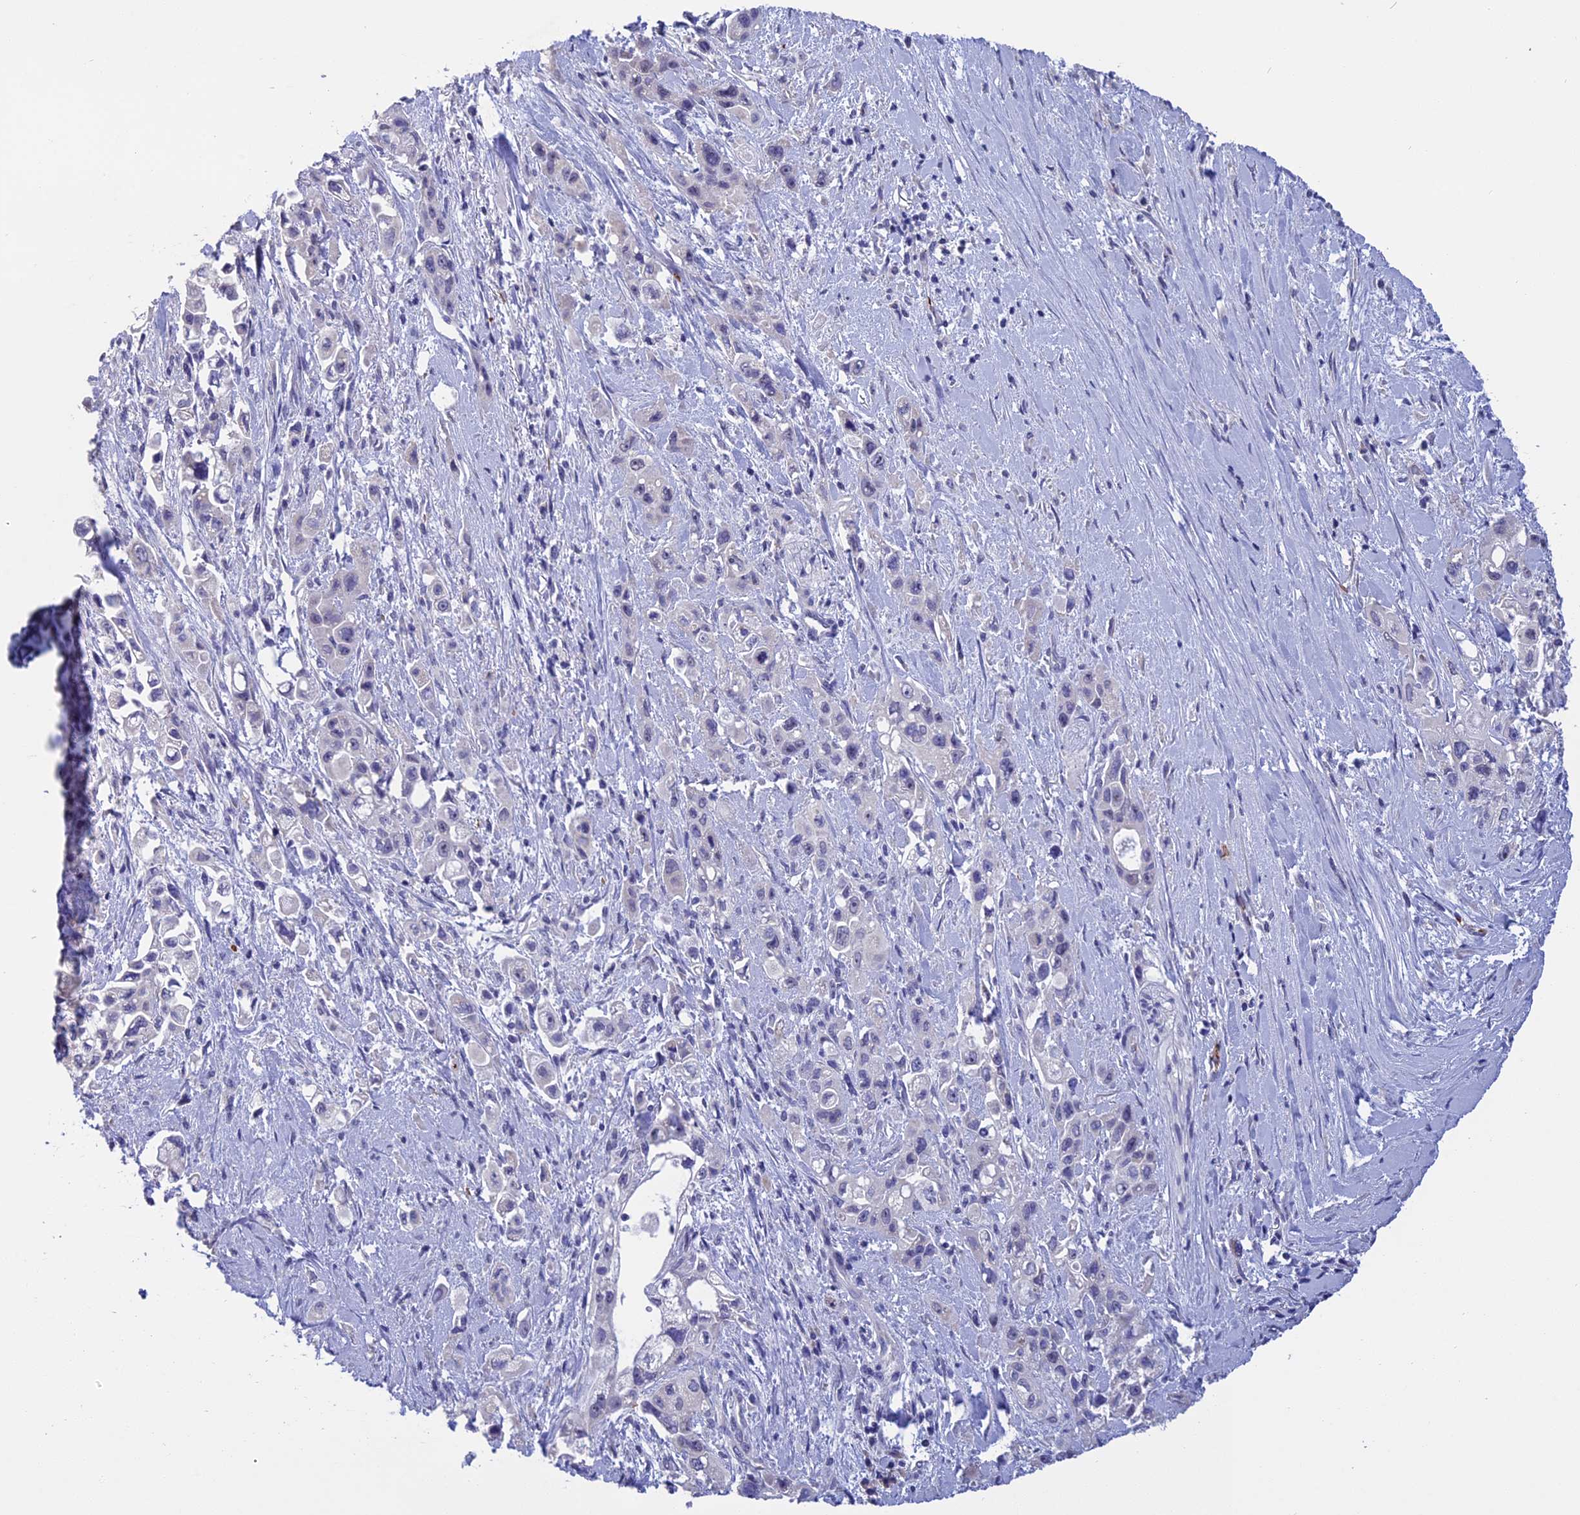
{"staining": {"intensity": "negative", "quantity": "none", "location": "none"}, "tissue": "pancreatic cancer", "cell_type": "Tumor cells", "image_type": "cancer", "snomed": [{"axis": "morphology", "description": "Adenocarcinoma, NOS"}, {"axis": "topography", "description": "Pancreas"}], "caption": "An IHC micrograph of pancreatic adenocarcinoma is shown. There is no staining in tumor cells of pancreatic adenocarcinoma. Nuclei are stained in blue.", "gene": "KNOP1", "patient": {"sex": "female", "age": 66}}